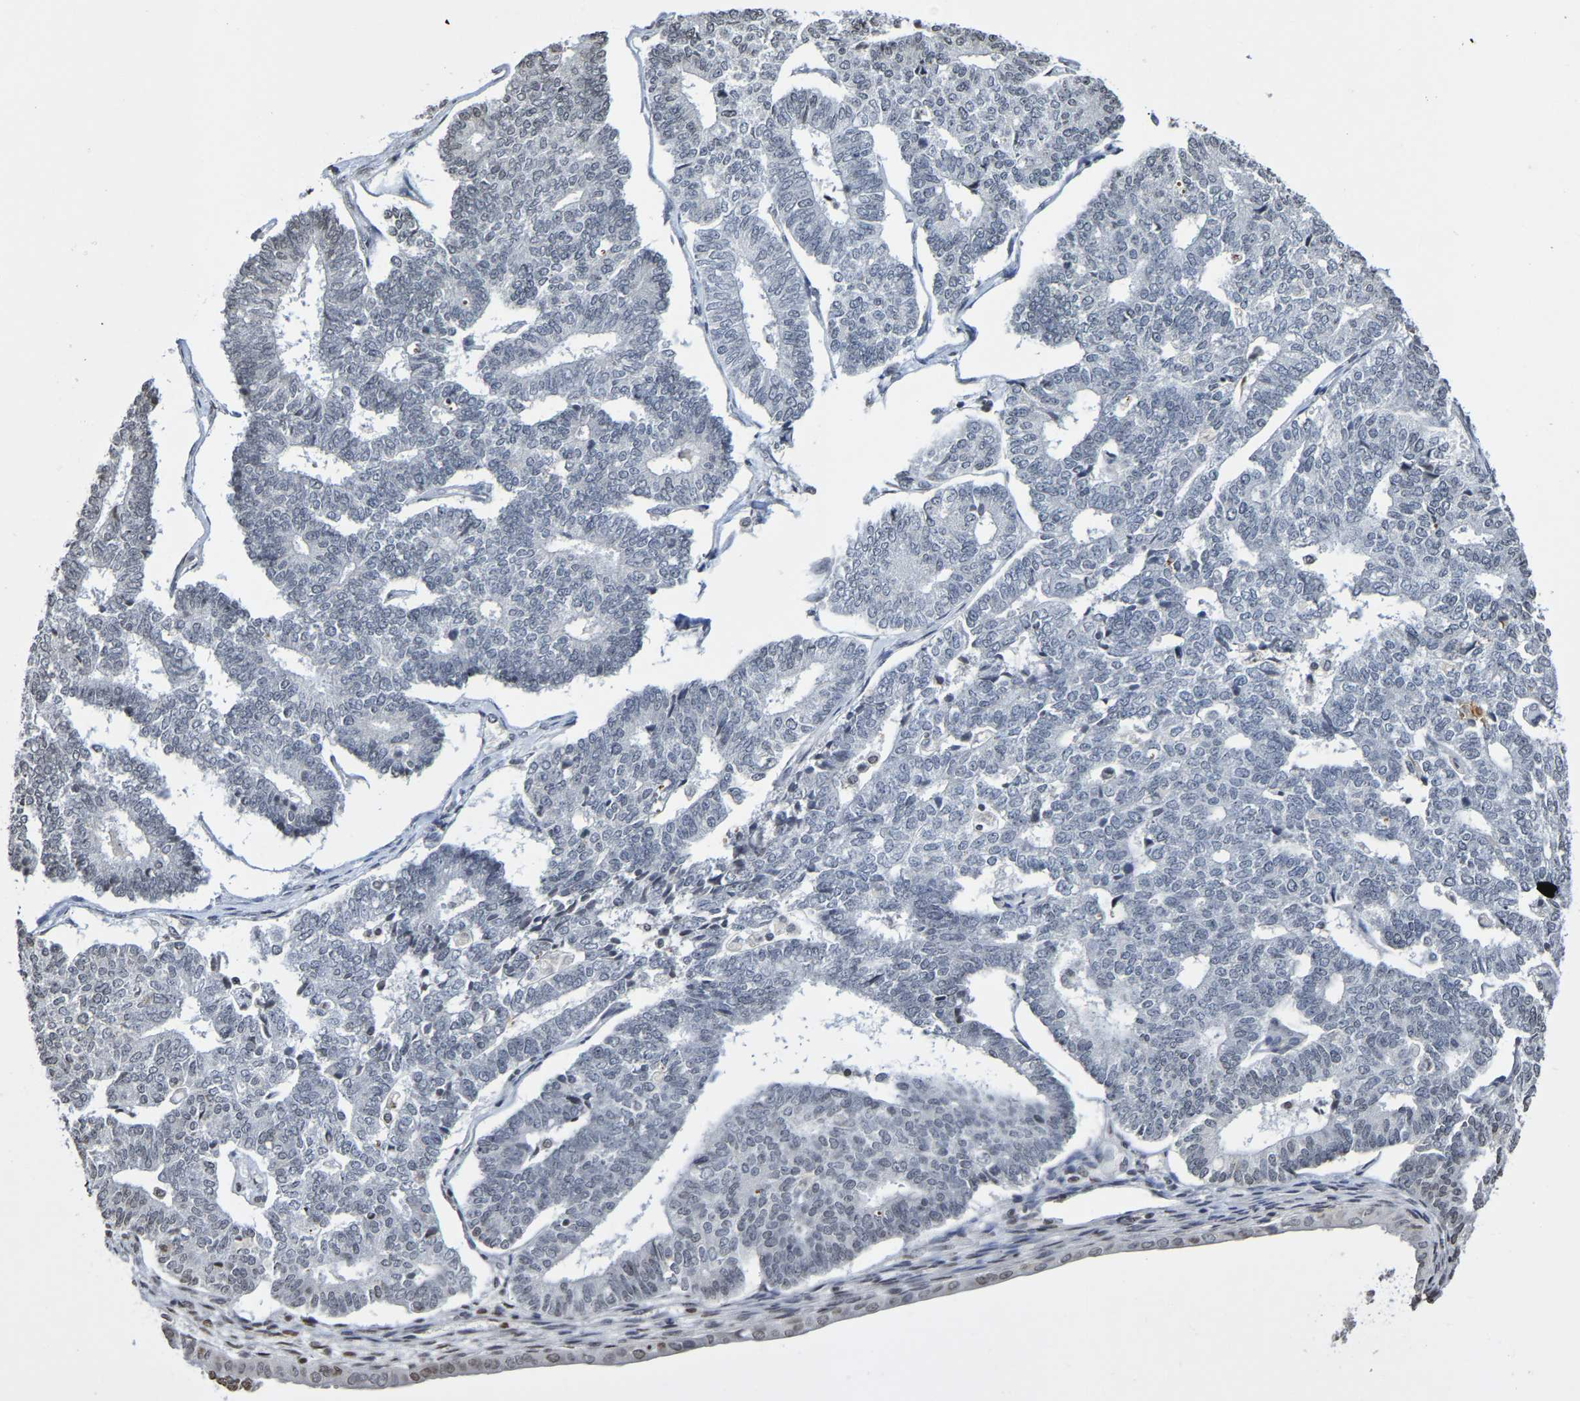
{"staining": {"intensity": "weak", "quantity": "<25%", "location": "nuclear"}, "tissue": "endometrial cancer", "cell_type": "Tumor cells", "image_type": "cancer", "snomed": [{"axis": "morphology", "description": "Adenocarcinoma, NOS"}, {"axis": "topography", "description": "Endometrium"}], "caption": "High magnification brightfield microscopy of adenocarcinoma (endometrial) stained with DAB (brown) and counterstained with hematoxylin (blue): tumor cells show no significant staining. (DAB (3,3'-diaminobenzidine) immunohistochemistry (IHC) visualized using brightfield microscopy, high magnification).", "gene": "ATF4", "patient": {"sex": "female", "age": 70}}